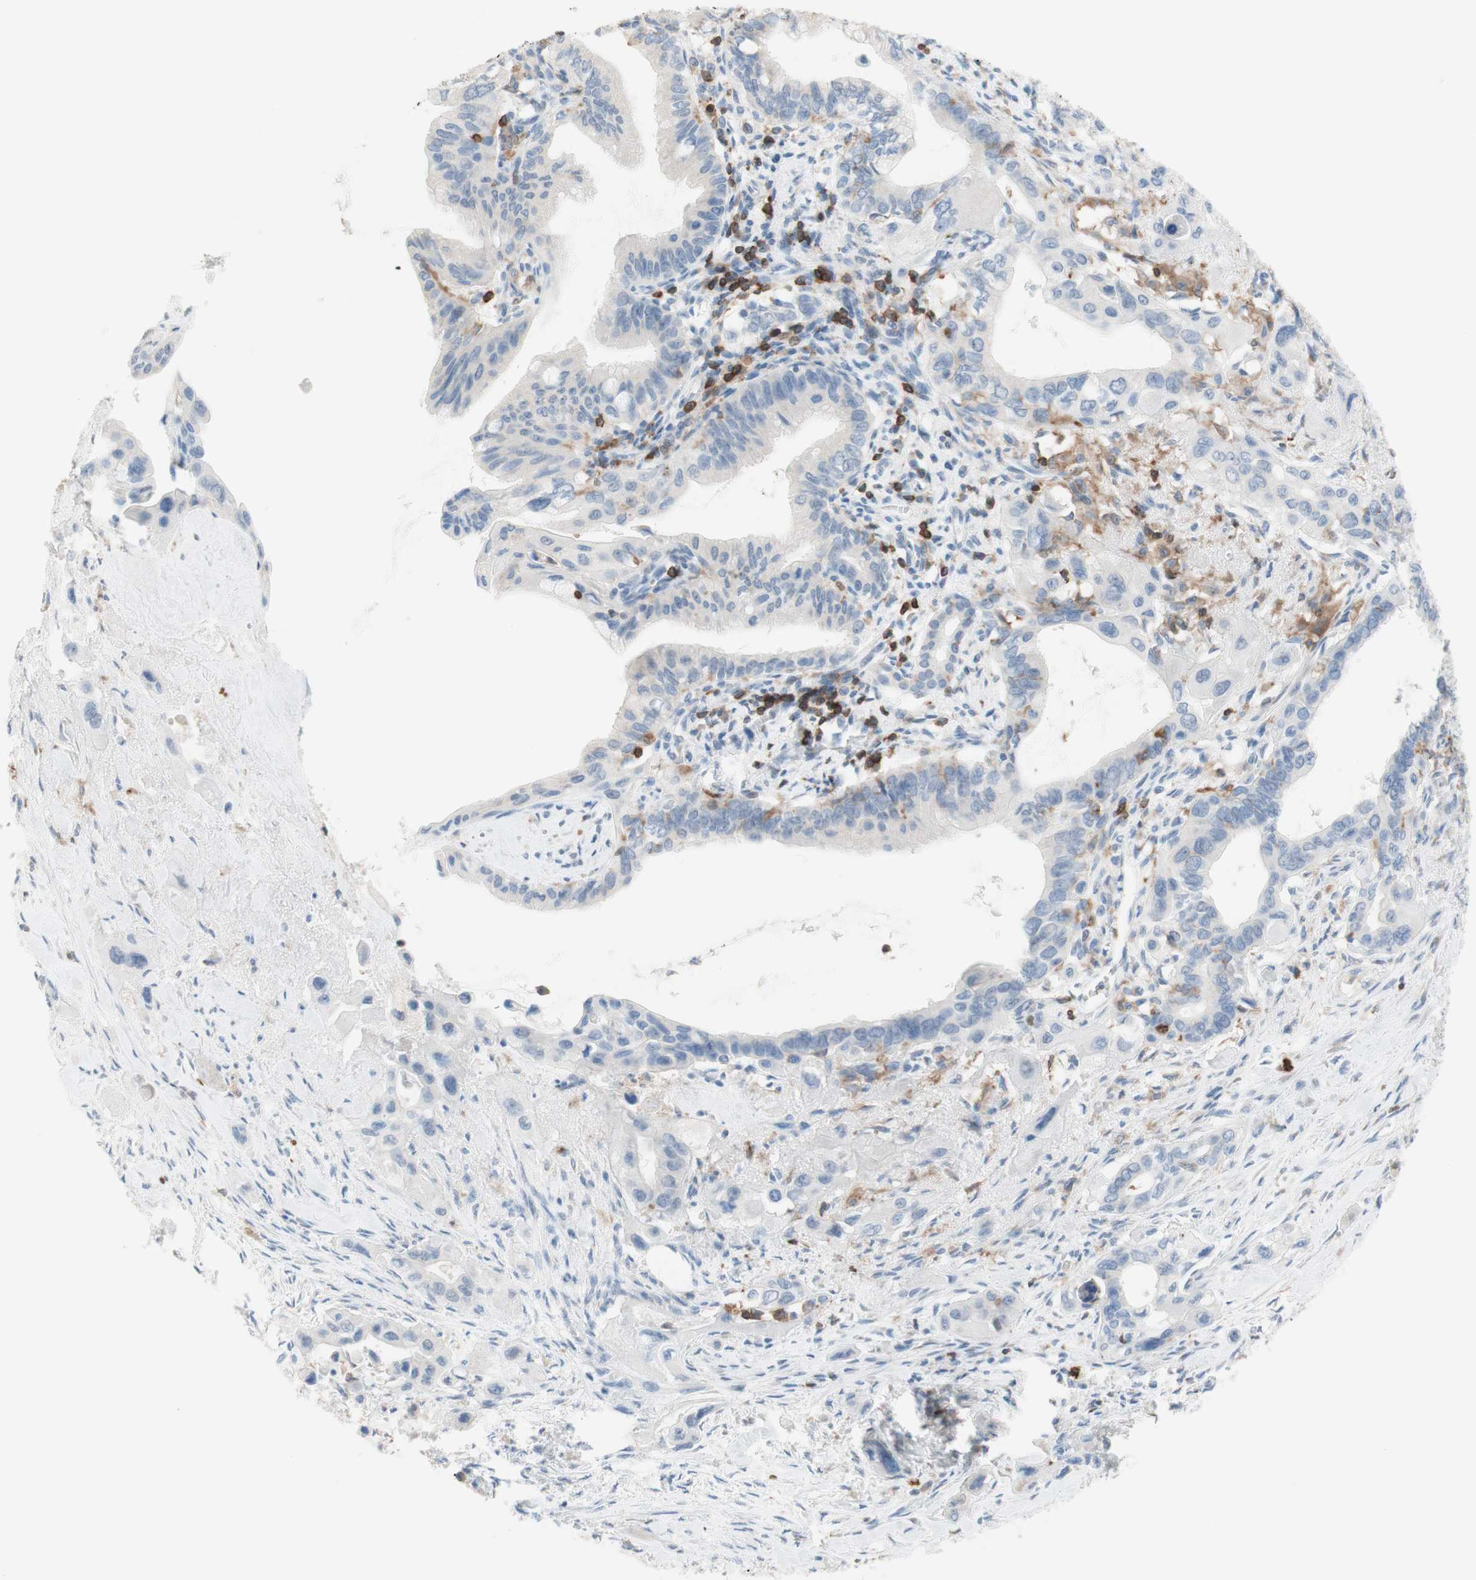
{"staining": {"intensity": "negative", "quantity": "none", "location": "none"}, "tissue": "pancreatic cancer", "cell_type": "Tumor cells", "image_type": "cancer", "snomed": [{"axis": "morphology", "description": "Adenocarcinoma, NOS"}, {"axis": "topography", "description": "Pancreas"}], "caption": "An image of human adenocarcinoma (pancreatic) is negative for staining in tumor cells.", "gene": "SPINK6", "patient": {"sex": "male", "age": 73}}